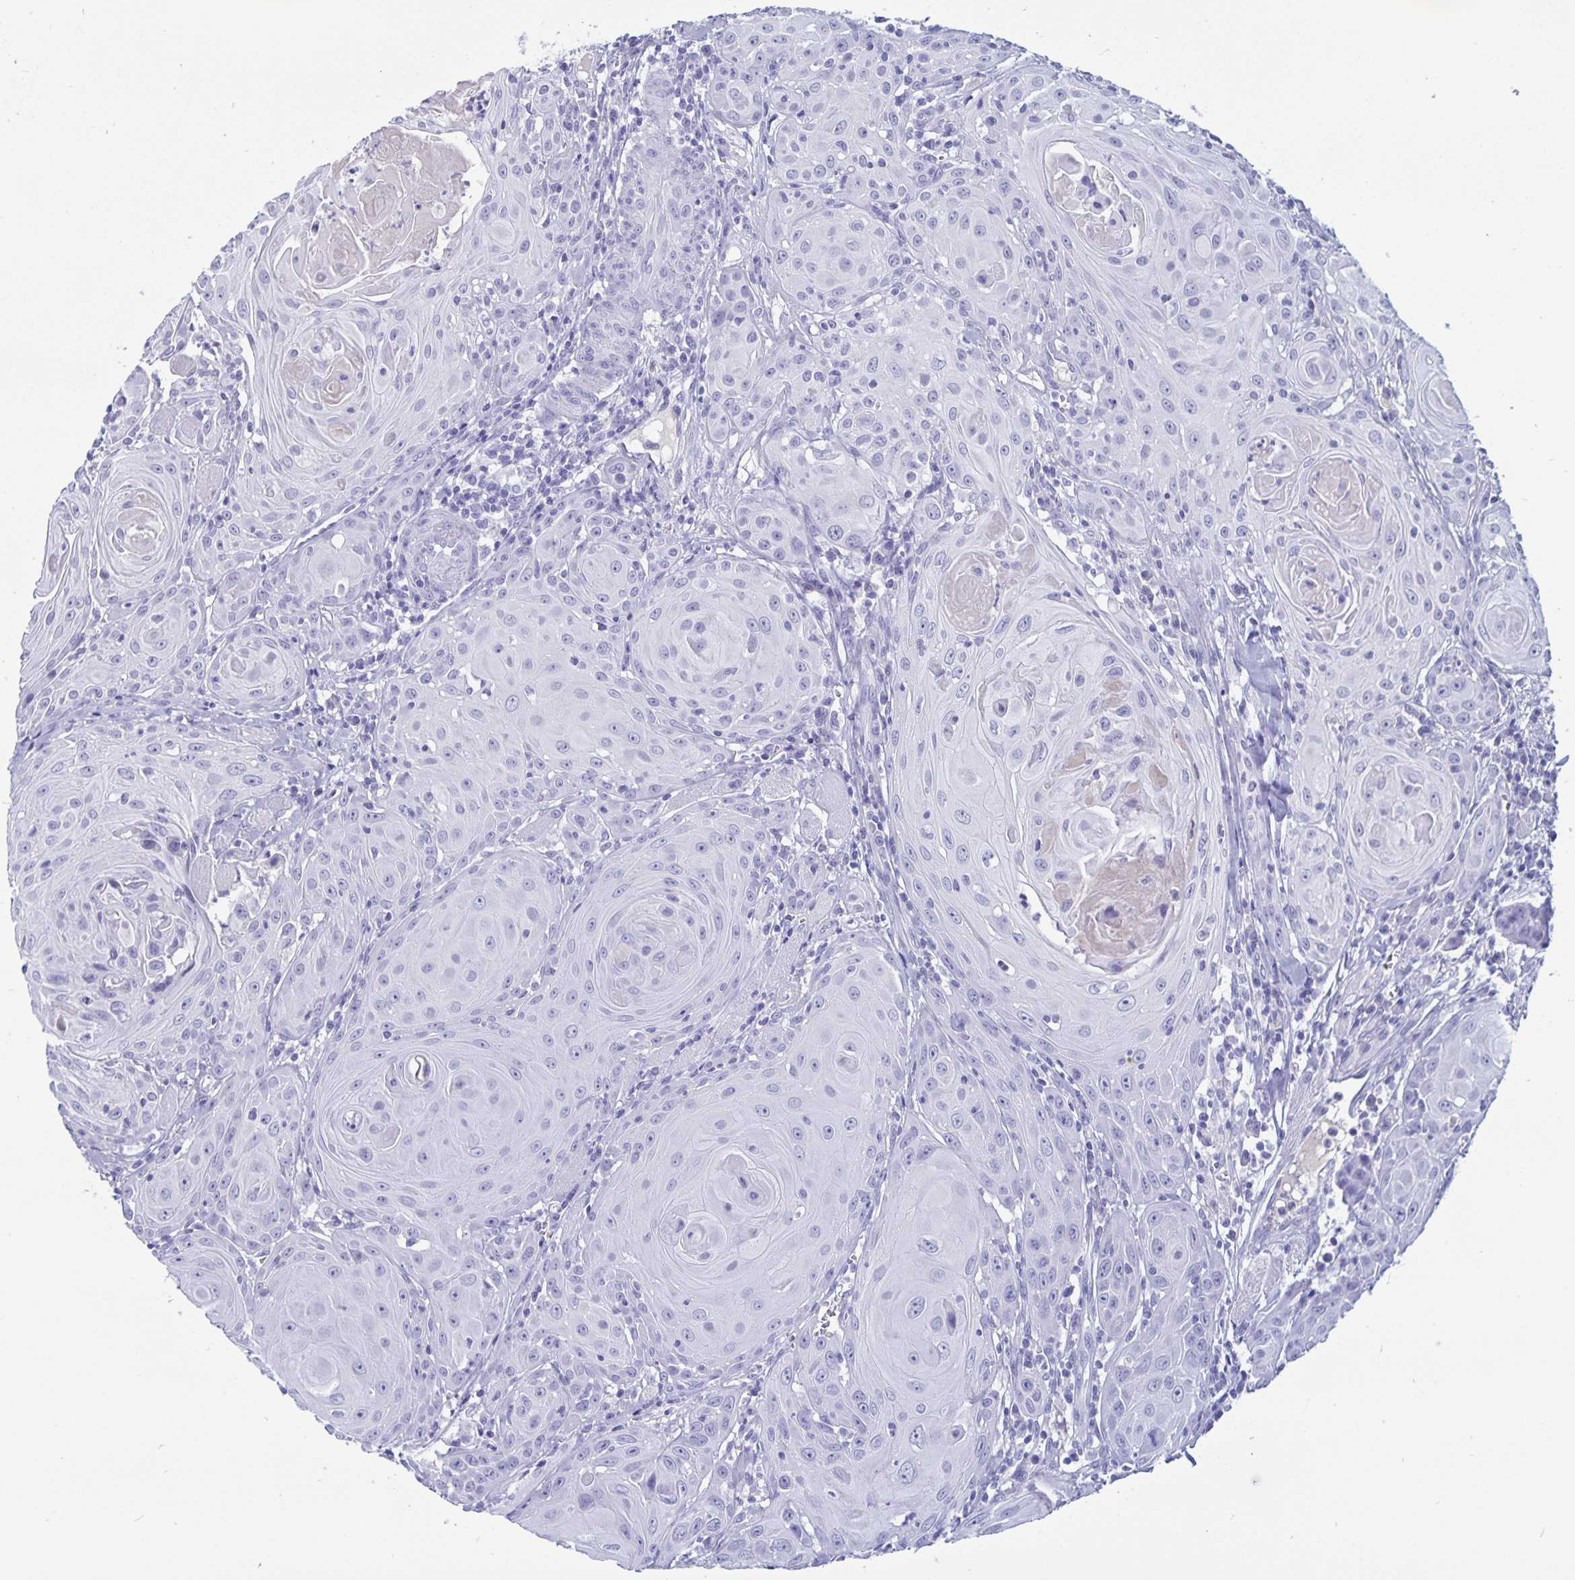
{"staining": {"intensity": "negative", "quantity": "none", "location": "none"}, "tissue": "head and neck cancer", "cell_type": "Tumor cells", "image_type": "cancer", "snomed": [{"axis": "morphology", "description": "Squamous cell carcinoma, NOS"}, {"axis": "topography", "description": "Head-Neck"}], "caption": "Immunohistochemical staining of human squamous cell carcinoma (head and neck) exhibits no significant expression in tumor cells.", "gene": "BPIFA3", "patient": {"sex": "female", "age": 80}}